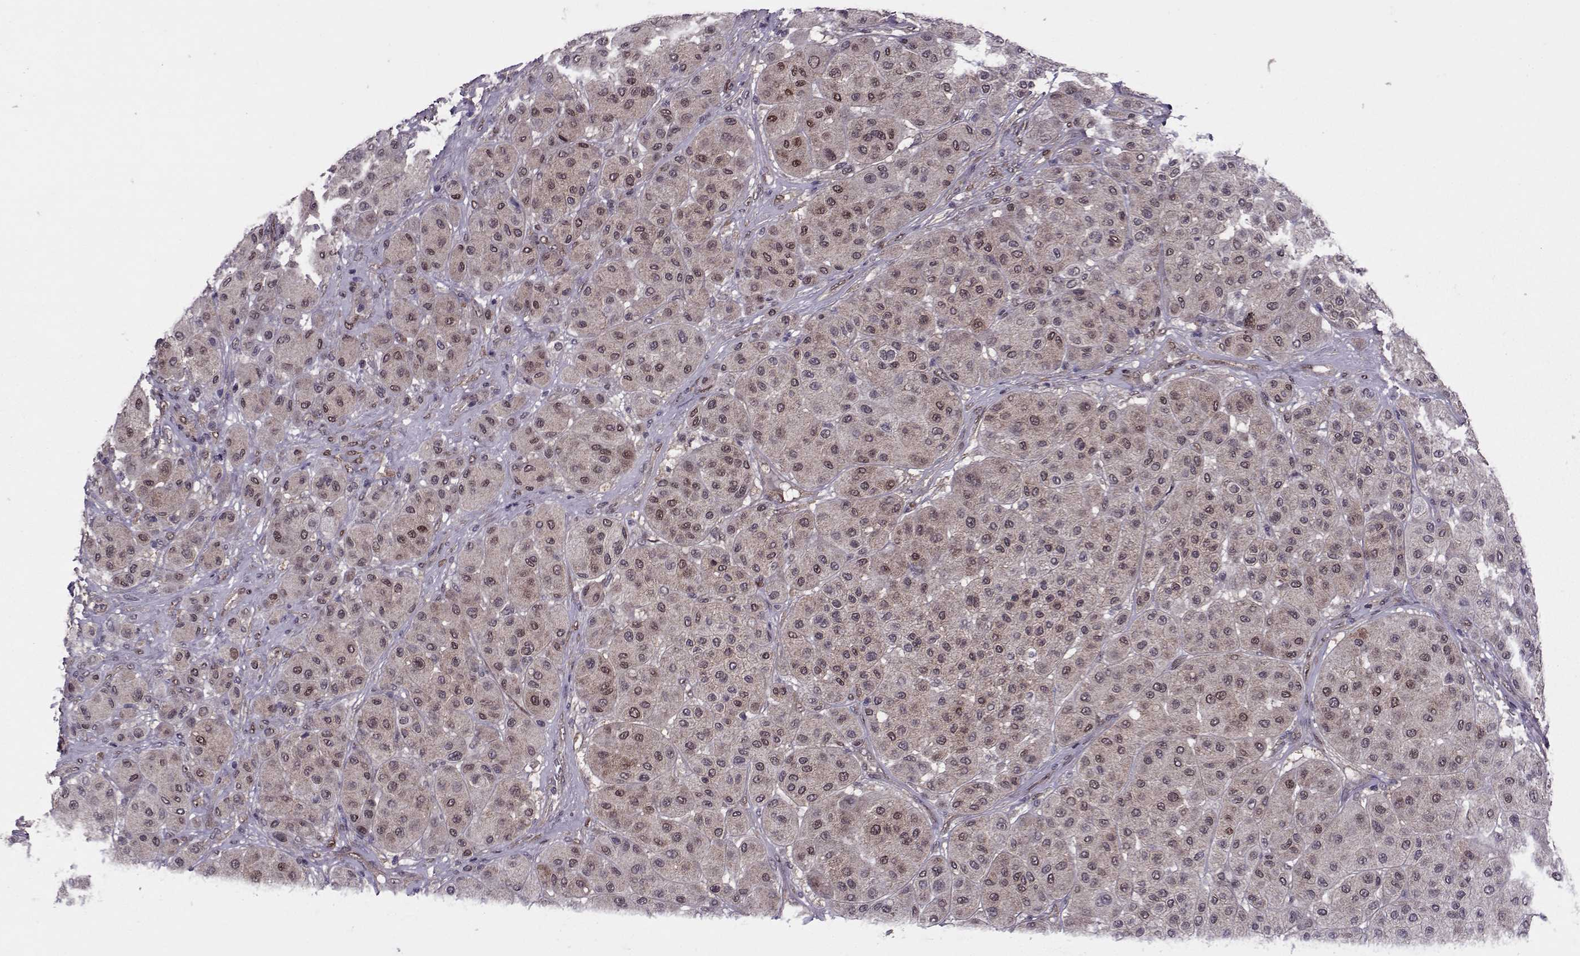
{"staining": {"intensity": "weak", "quantity": "25%-75%", "location": "nuclear"}, "tissue": "melanoma", "cell_type": "Tumor cells", "image_type": "cancer", "snomed": [{"axis": "morphology", "description": "Malignant melanoma, Metastatic site"}, {"axis": "topography", "description": "Smooth muscle"}], "caption": "Immunohistochemistry (IHC) histopathology image of human malignant melanoma (metastatic site) stained for a protein (brown), which displays low levels of weak nuclear staining in approximately 25%-75% of tumor cells.", "gene": "CDK4", "patient": {"sex": "male", "age": 41}}